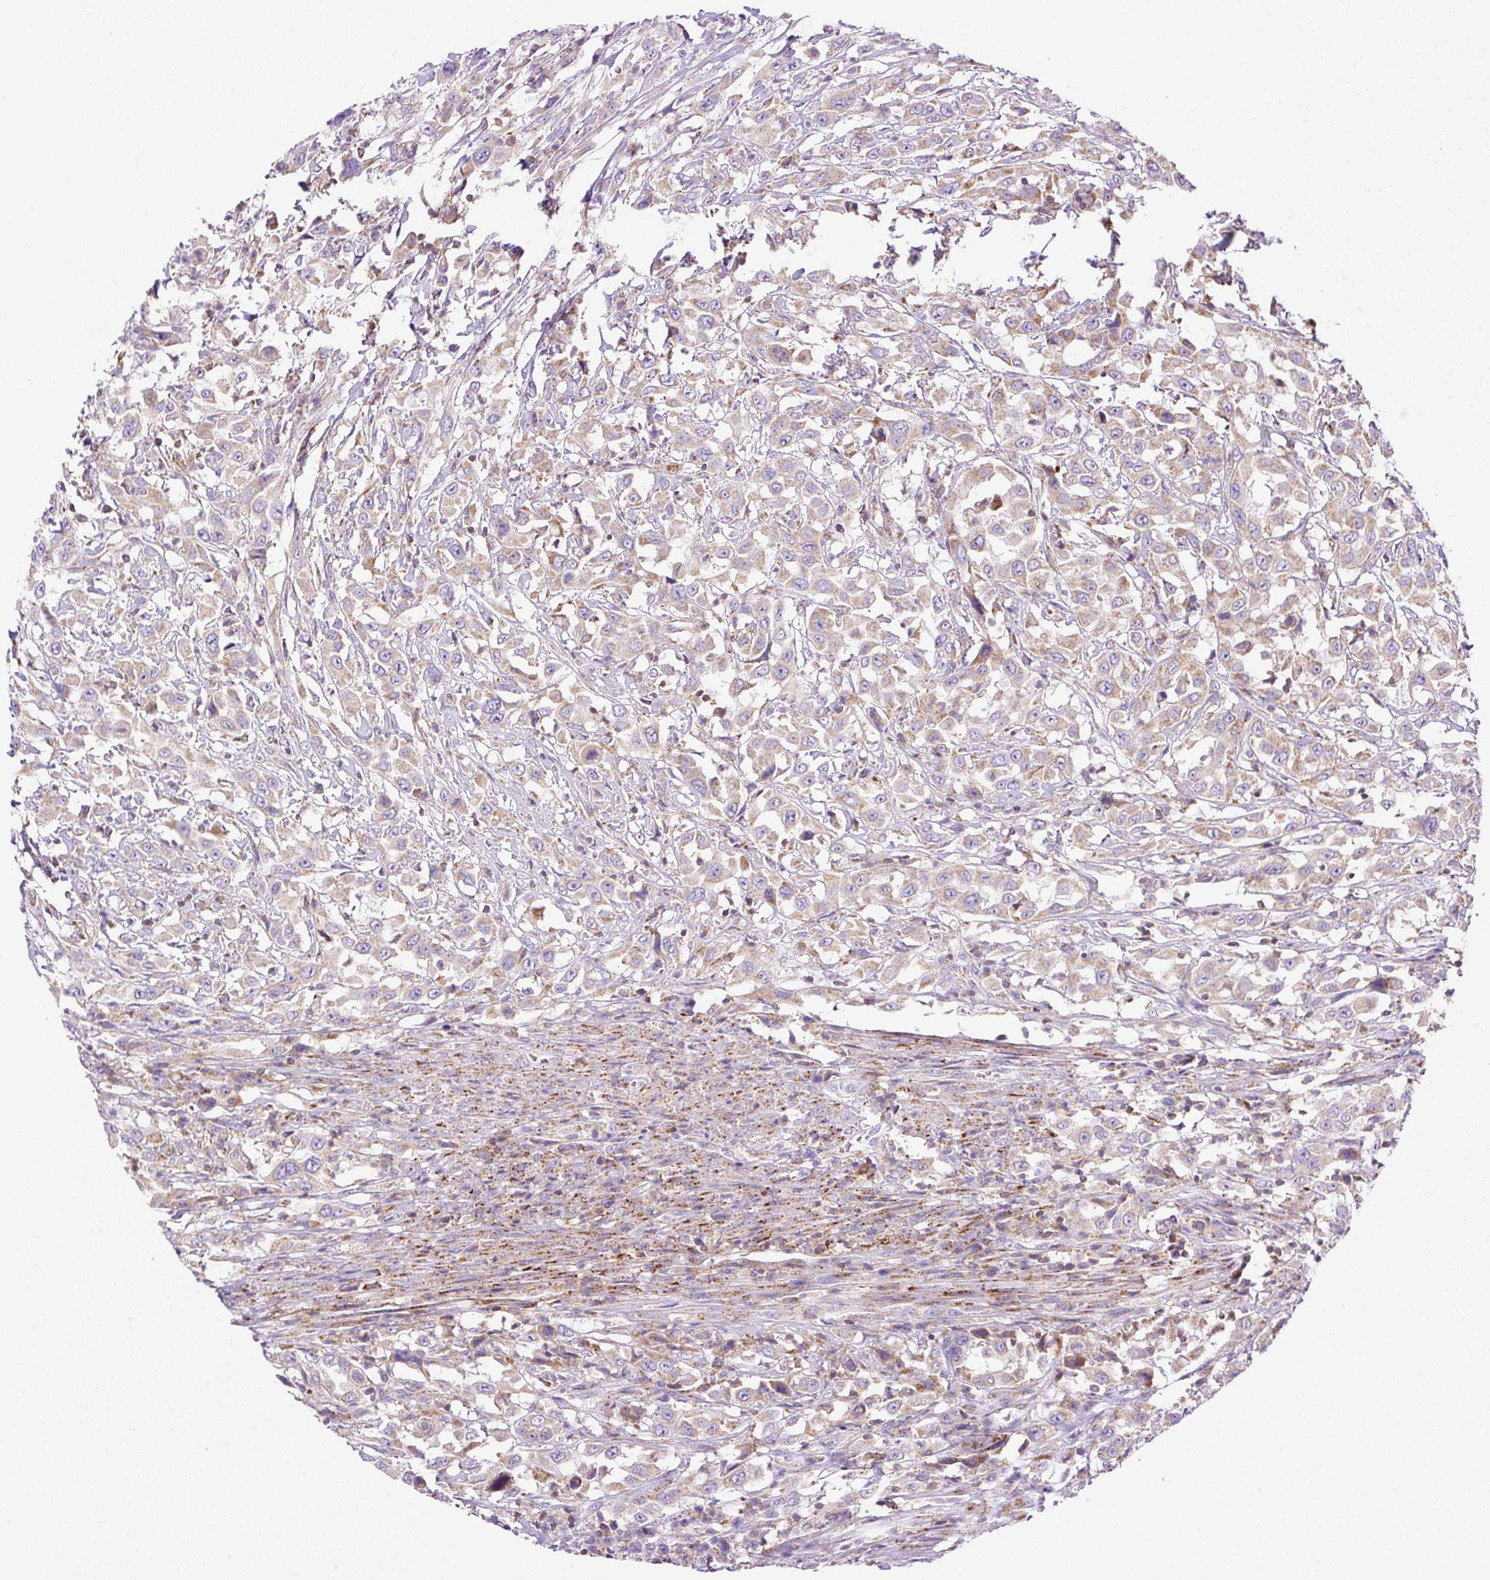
{"staining": {"intensity": "weak", "quantity": "25%-75%", "location": "cytoplasmic/membranous"}, "tissue": "urothelial cancer", "cell_type": "Tumor cells", "image_type": "cancer", "snomed": [{"axis": "morphology", "description": "Urothelial carcinoma, High grade"}, {"axis": "topography", "description": "Urinary bladder"}], "caption": "Immunohistochemical staining of urothelial cancer exhibits weak cytoplasmic/membranous protein positivity in about 25%-75% of tumor cells.", "gene": "NF1", "patient": {"sex": "male", "age": 61}}